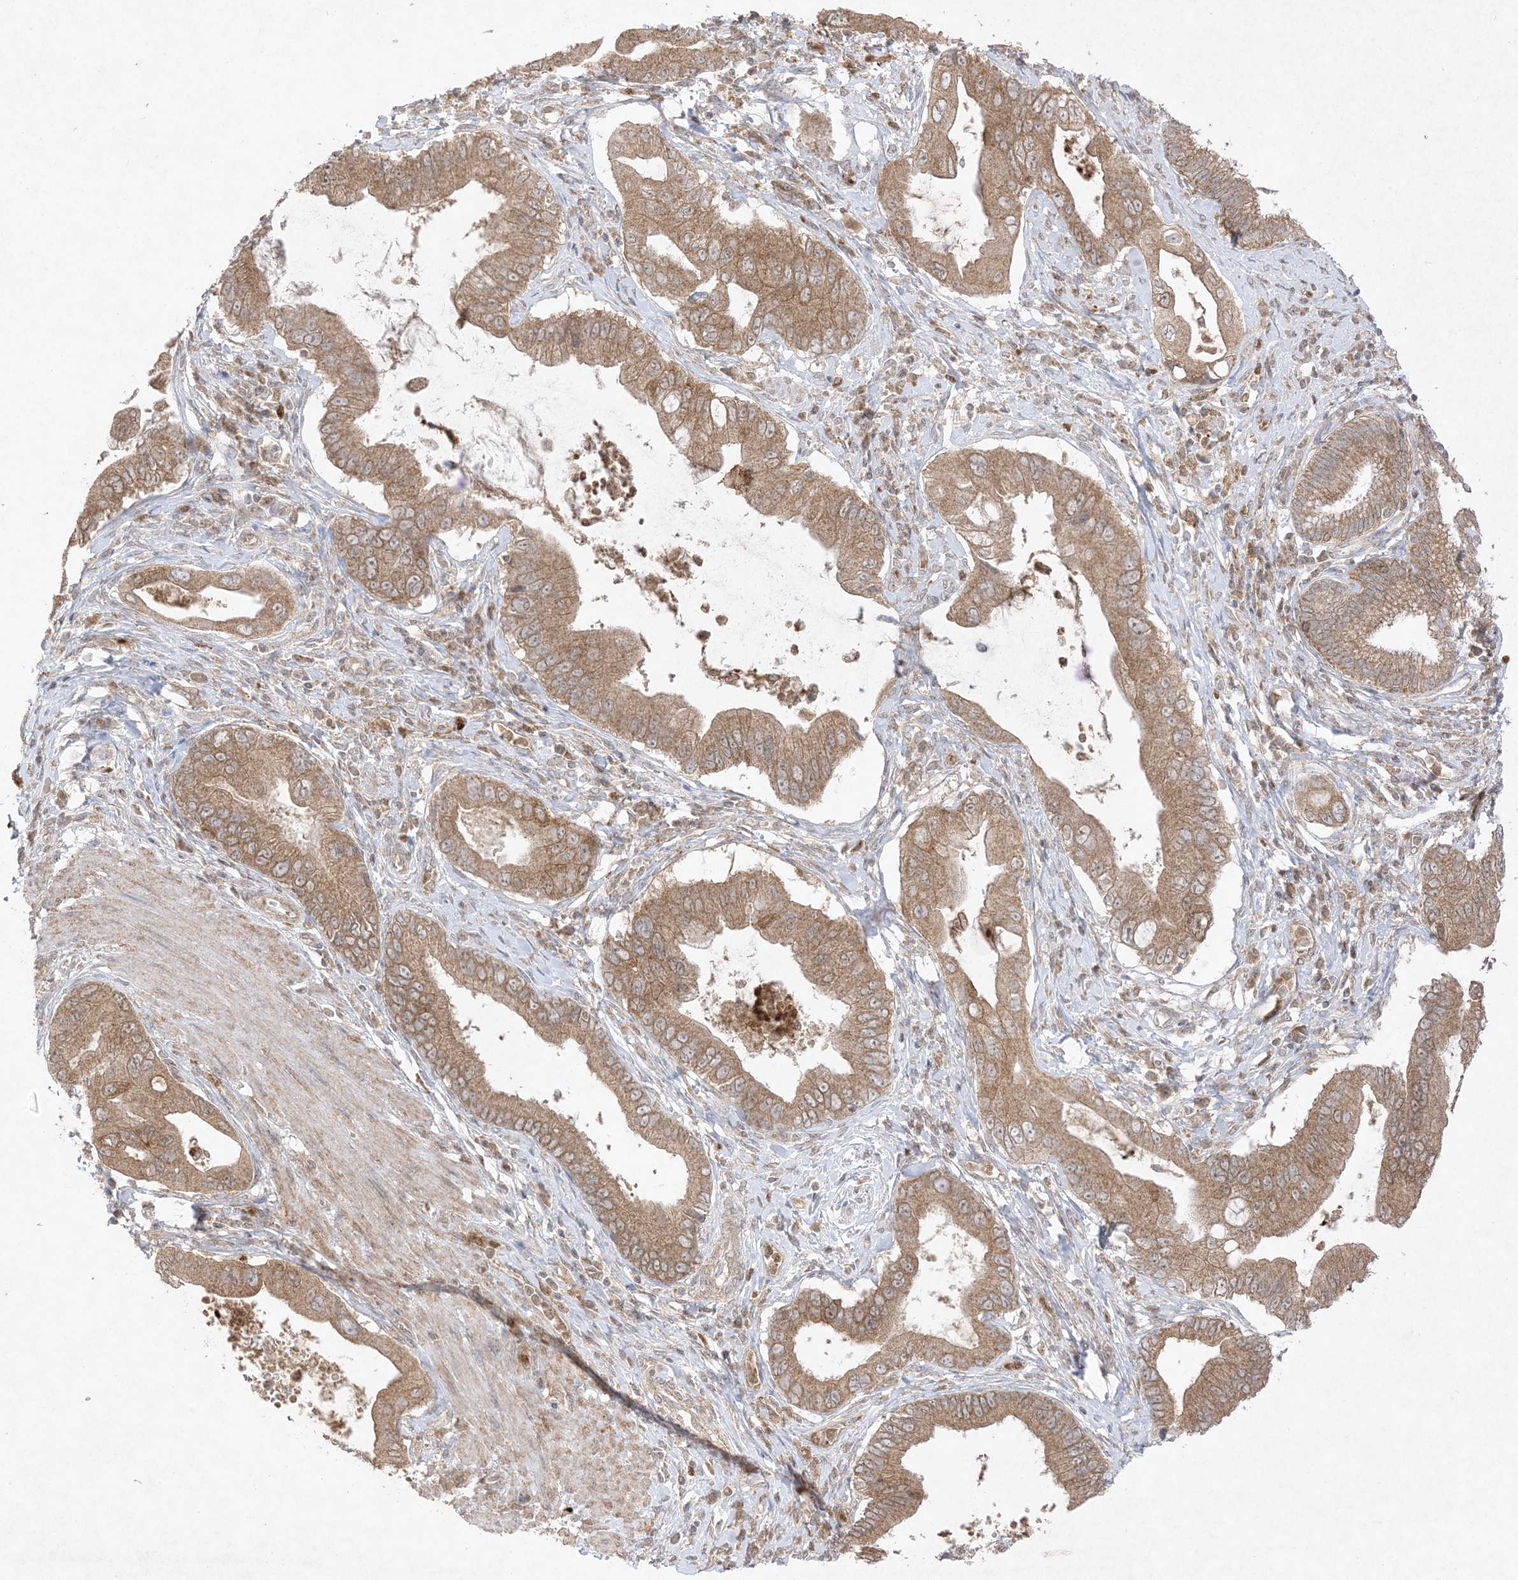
{"staining": {"intensity": "moderate", "quantity": ">75%", "location": "cytoplasmic/membranous"}, "tissue": "pancreatic cancer", "cell_type": "Tumor cells", "image_type": "cancer", "snomed": [{"axis": "morphology", "description": "Adenocarcinoma, NOS"}, {"axis": "topography", "description": "Pancreas"}], "caption": "Pancreatic cancer stained with immunohistochemistry (IHC) reveals moderate cytoplasmic/membranous staining in about >75% of tumor cells.", "gene": "UBE2C", "patient": {"sex": "male", "age": 78}}